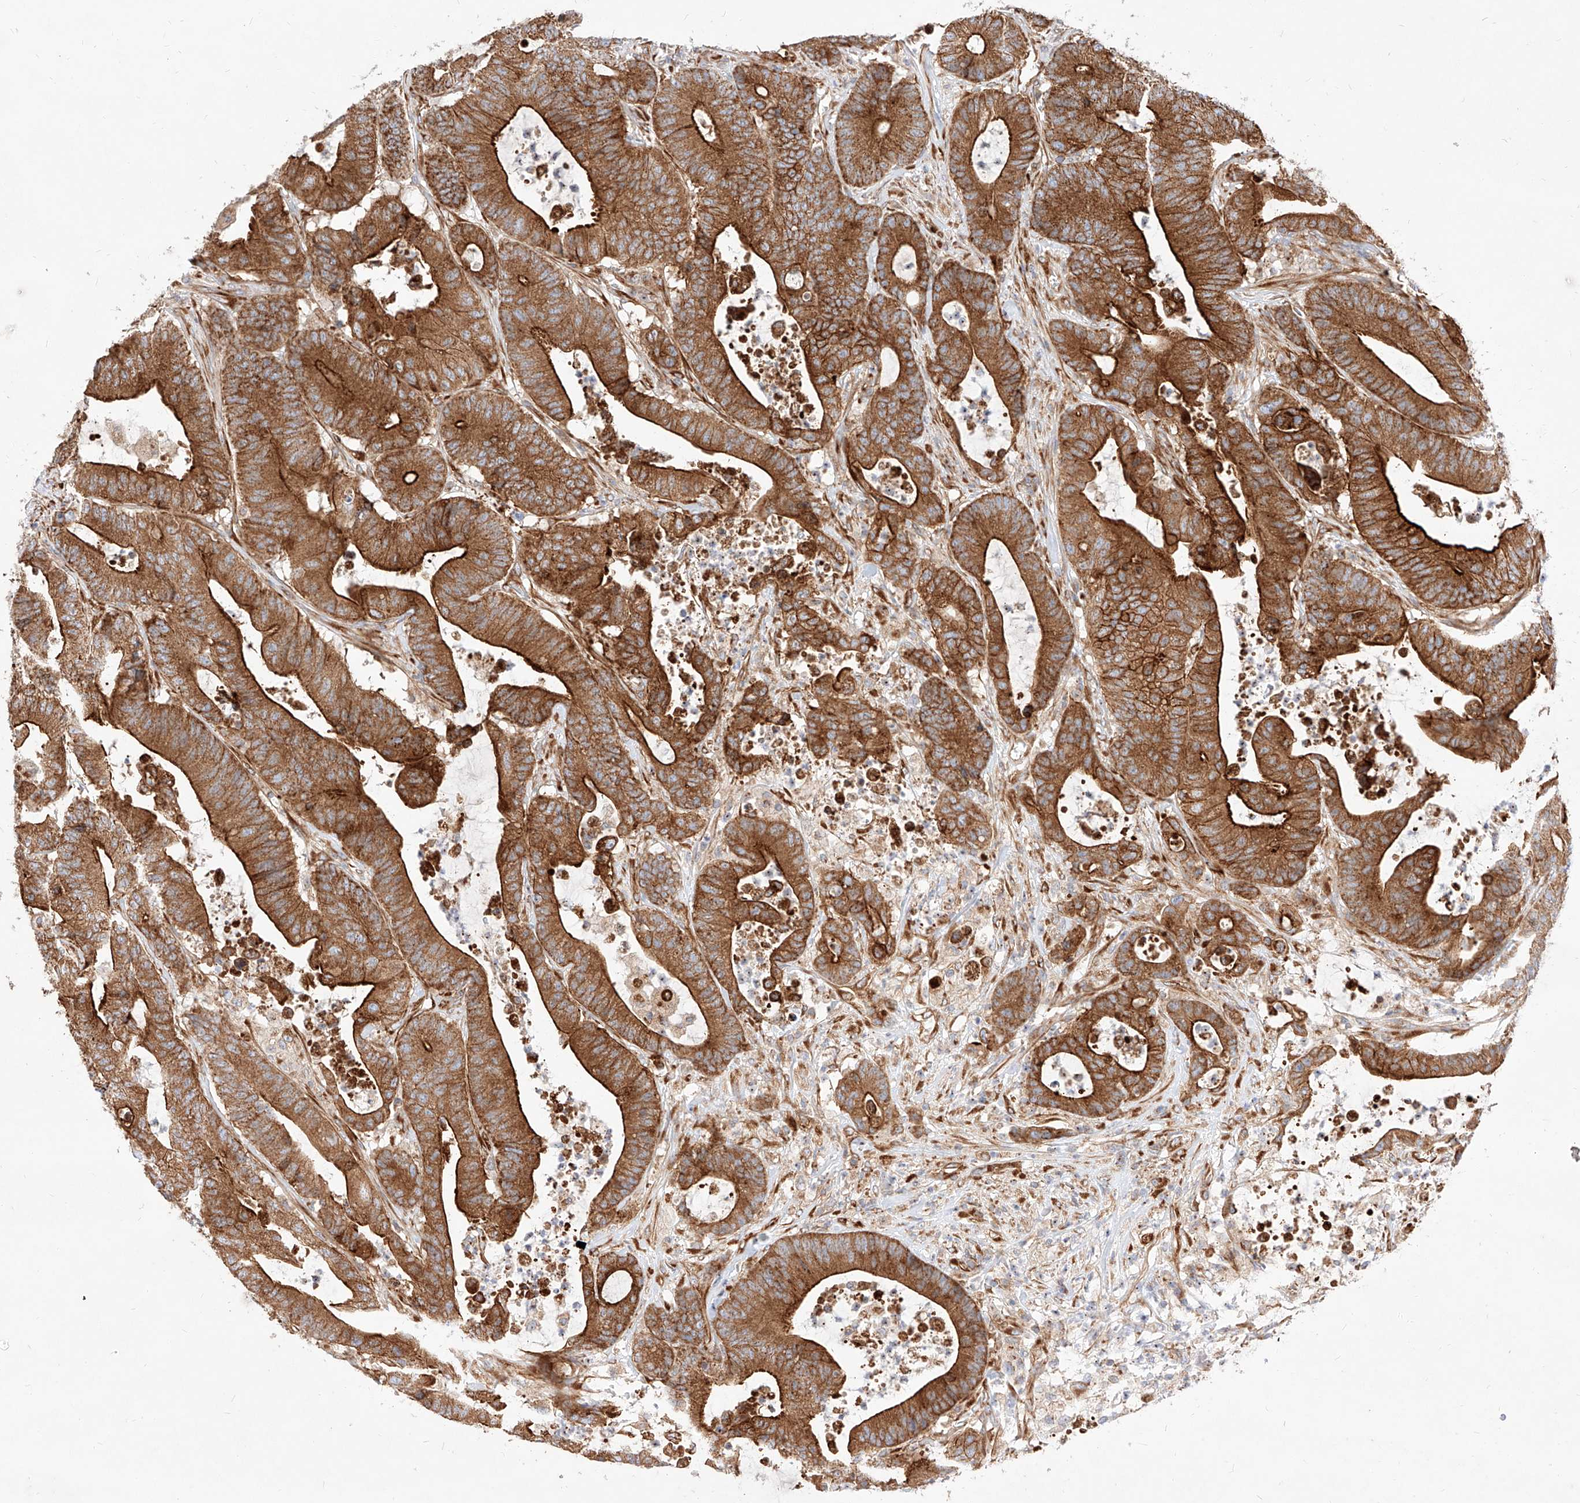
{"staining": {"intensity": "strong", "quantity": ">75%", "location": "cytoplasmic/membranous"}, "tissue": "colorectal cancer", "cell_type": "Tumor cells", "image_type": "cancer", "snomed": [{"axis": "morphology", "description": "Adenocarcinoma, NOS"}, {"axis": "topography", "description": "Colon"}], "caption": "Colorectal adenocarcinoma was stained to show a protein in brown. There is high levels of strong cytoplasmic/membranous expression in about >75% of tumor cells.", "gene": "CSGALNACT2", "patient": {"sex": "female", "age": 84}}